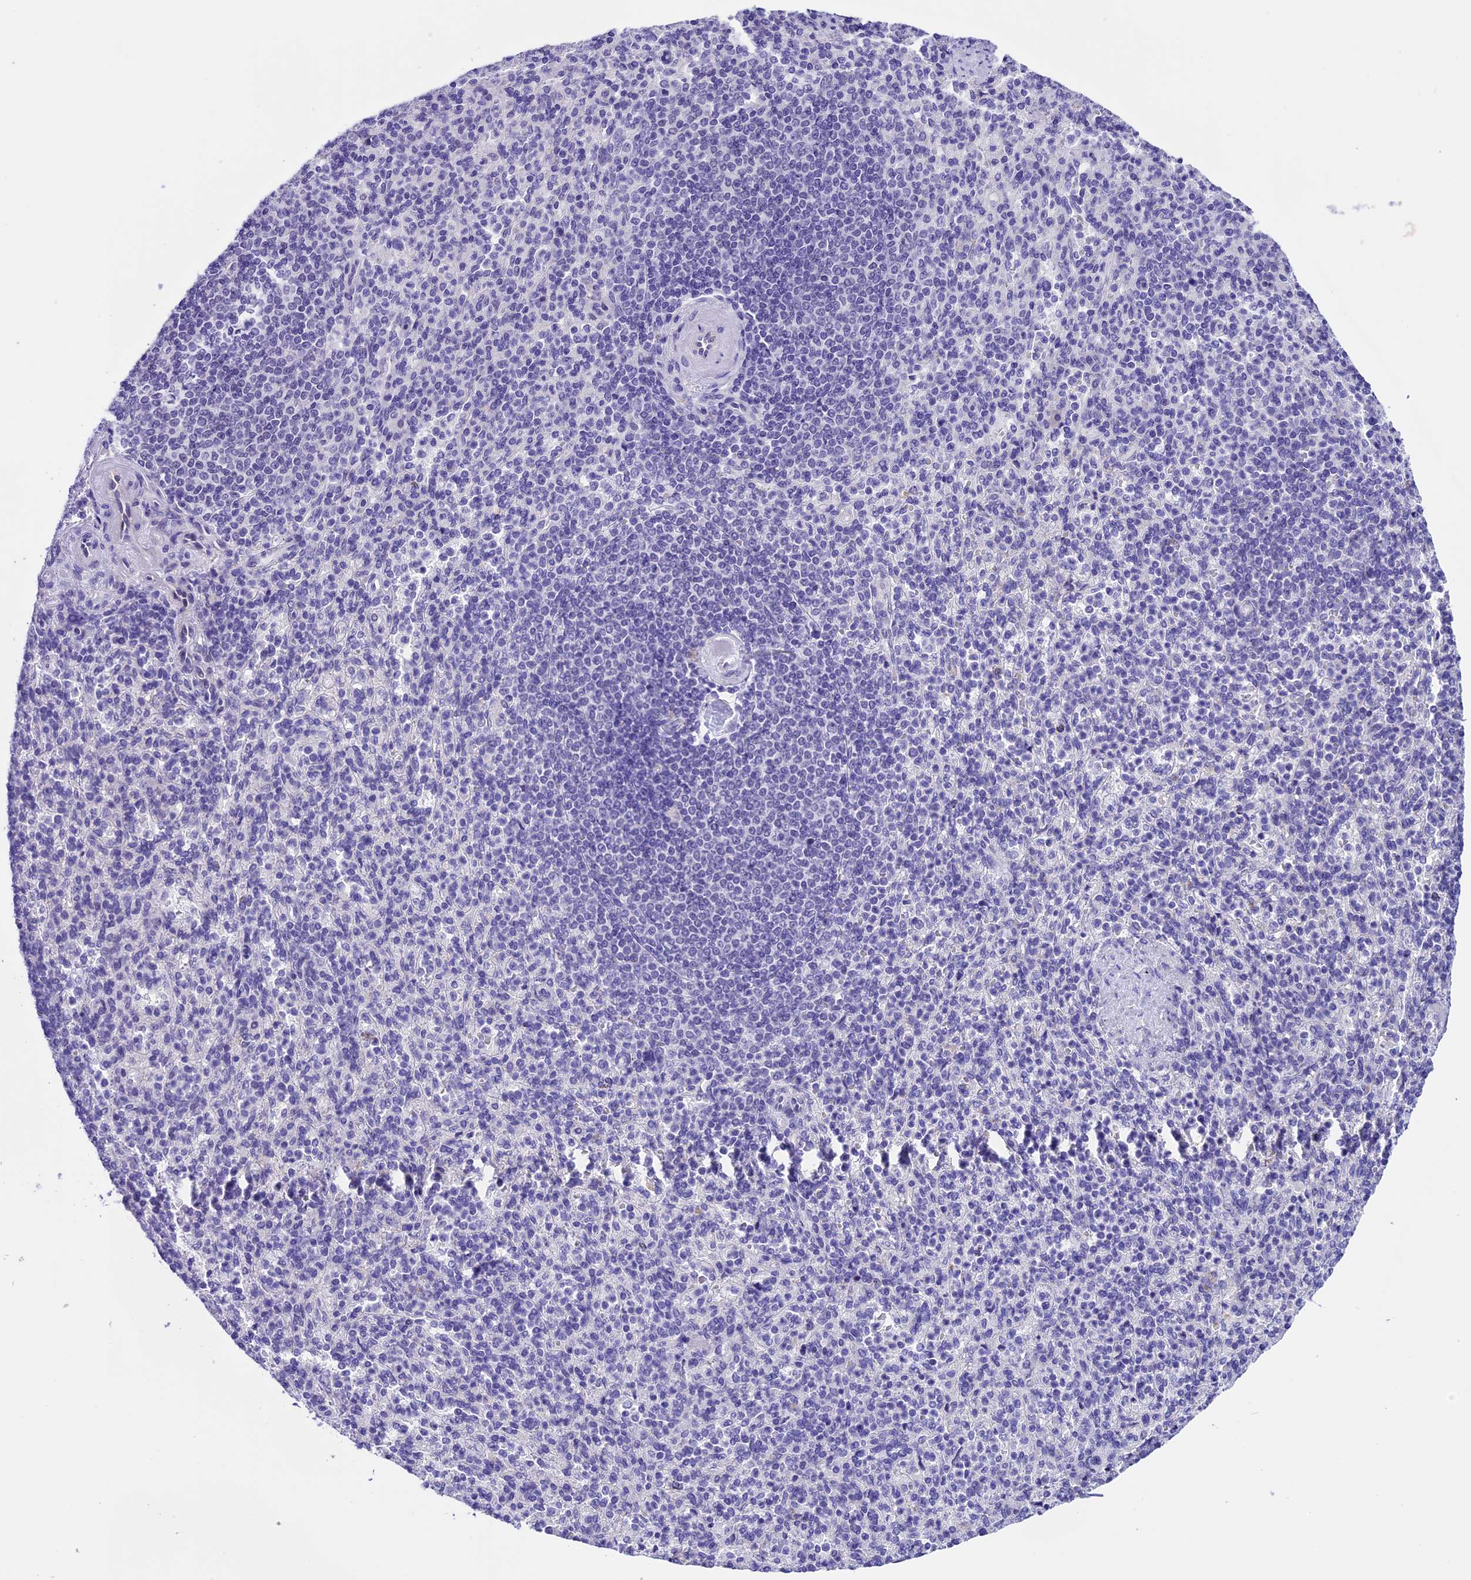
{"staining": {"intensity": "negative", "quantity": "none", "location": "none"}, "tissue": "spleen", "cell_type": "Cells in red pulp", "image_type": "normal", "snomed": [{"axis": "morphology", "description": "Normal tissue, NOS"}, {"axis": "topography", "description": "Spleen"}], "caption": "Immunohistochemistry of normal spleen shows no staining in cells in red pulp.", "gene": "PRR15", "patient": {"sex": "female", "age": 74}}